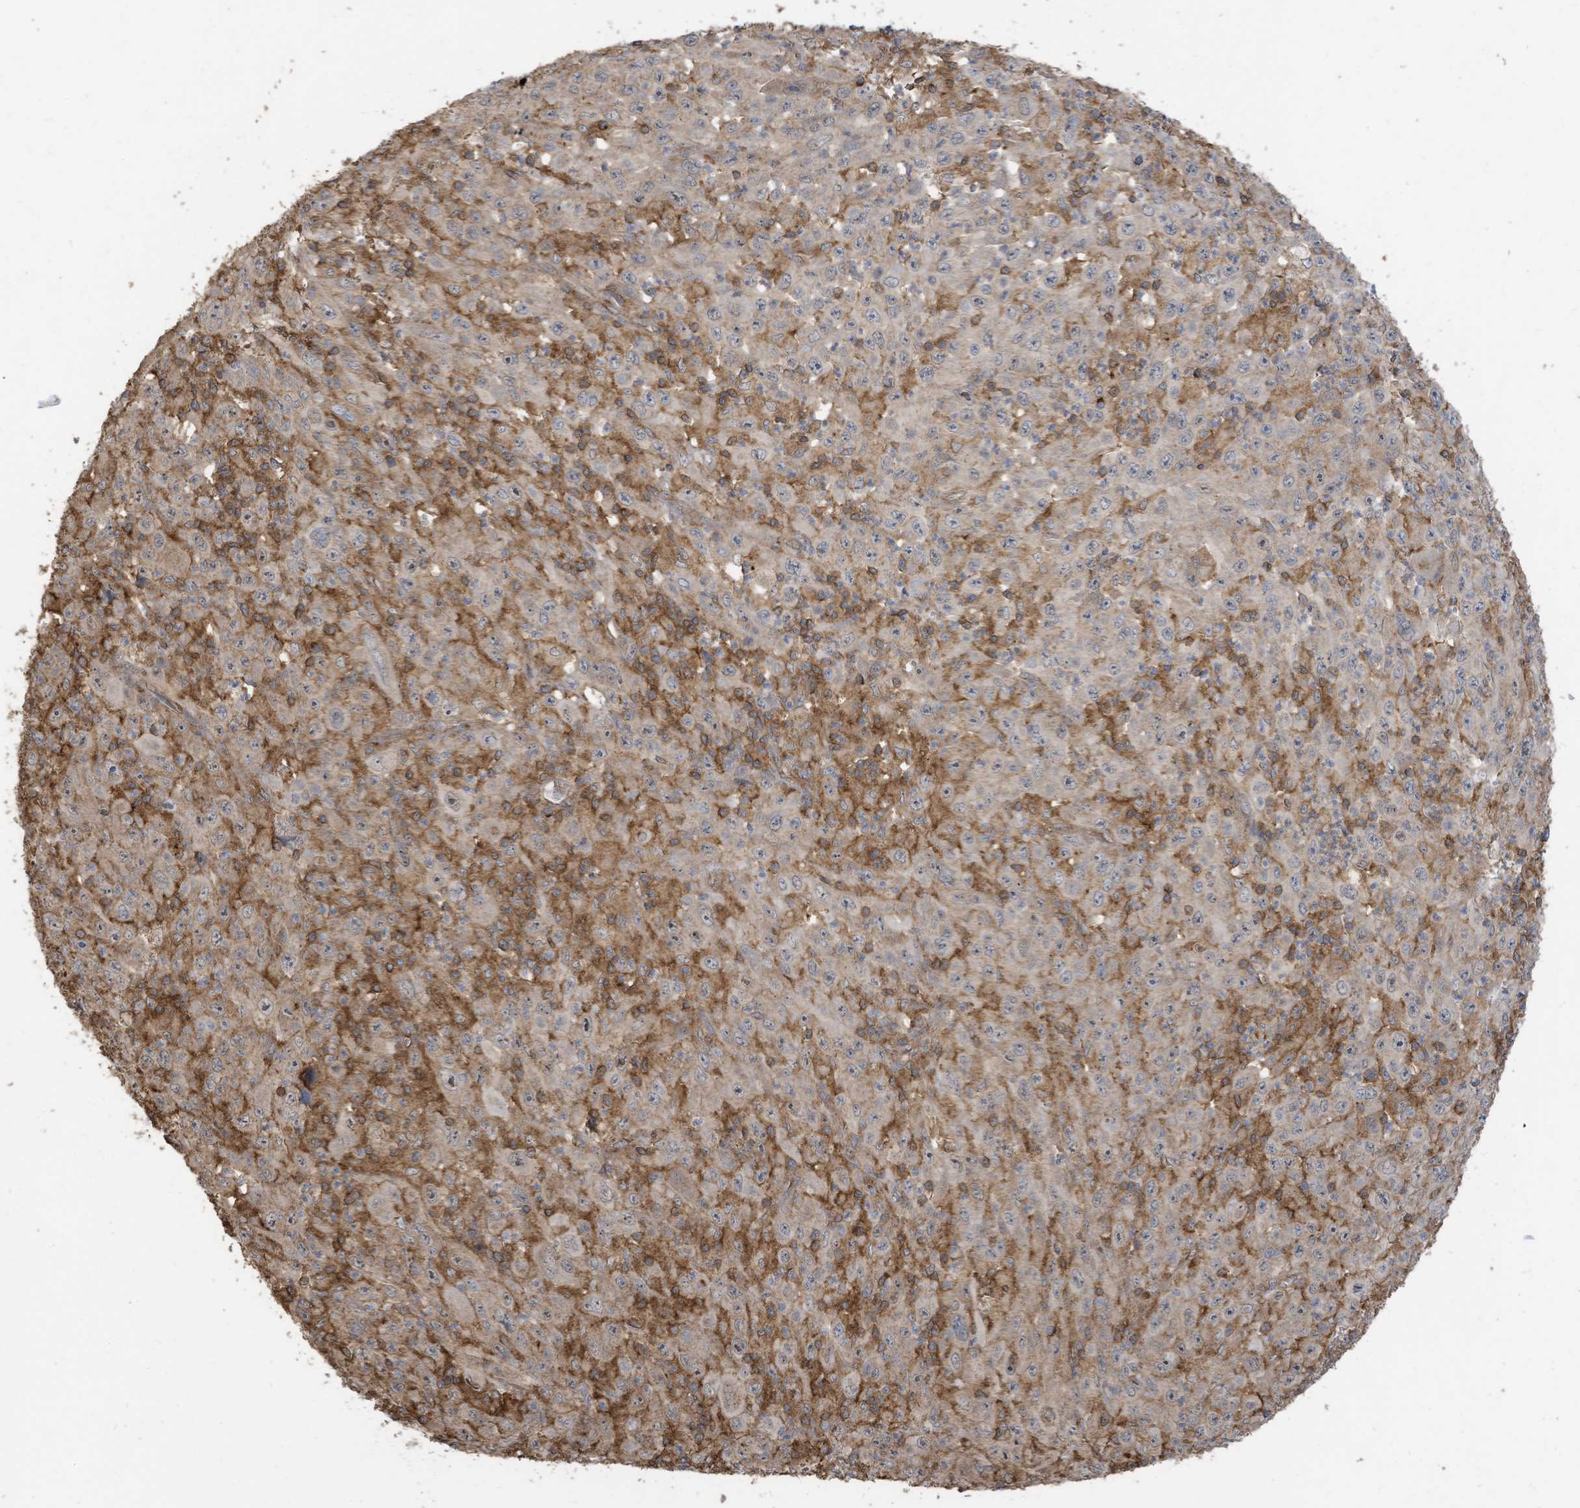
{"staining": {"intensity": "weak", "quantity": "25%-75%", "location": "cytoplasmic/membranous"}, "tissue": "melanoma", "cell_type": "Tumor cells", "image_type": "cancer", "snomed": [{"axis": "morphology", "description": "Malignant melanoma, Metastatic site"}, {"axis": "topography", "description": "Skin"}], "caption": "Malignant melanoma (metastatic site) stained for a protein (brown) shows weak cytoplasmic/membranous positive positivity in about 25%-75% of tumor cells.", "gene": "COX10", "patient": {"sex": "female", "age": 56}}